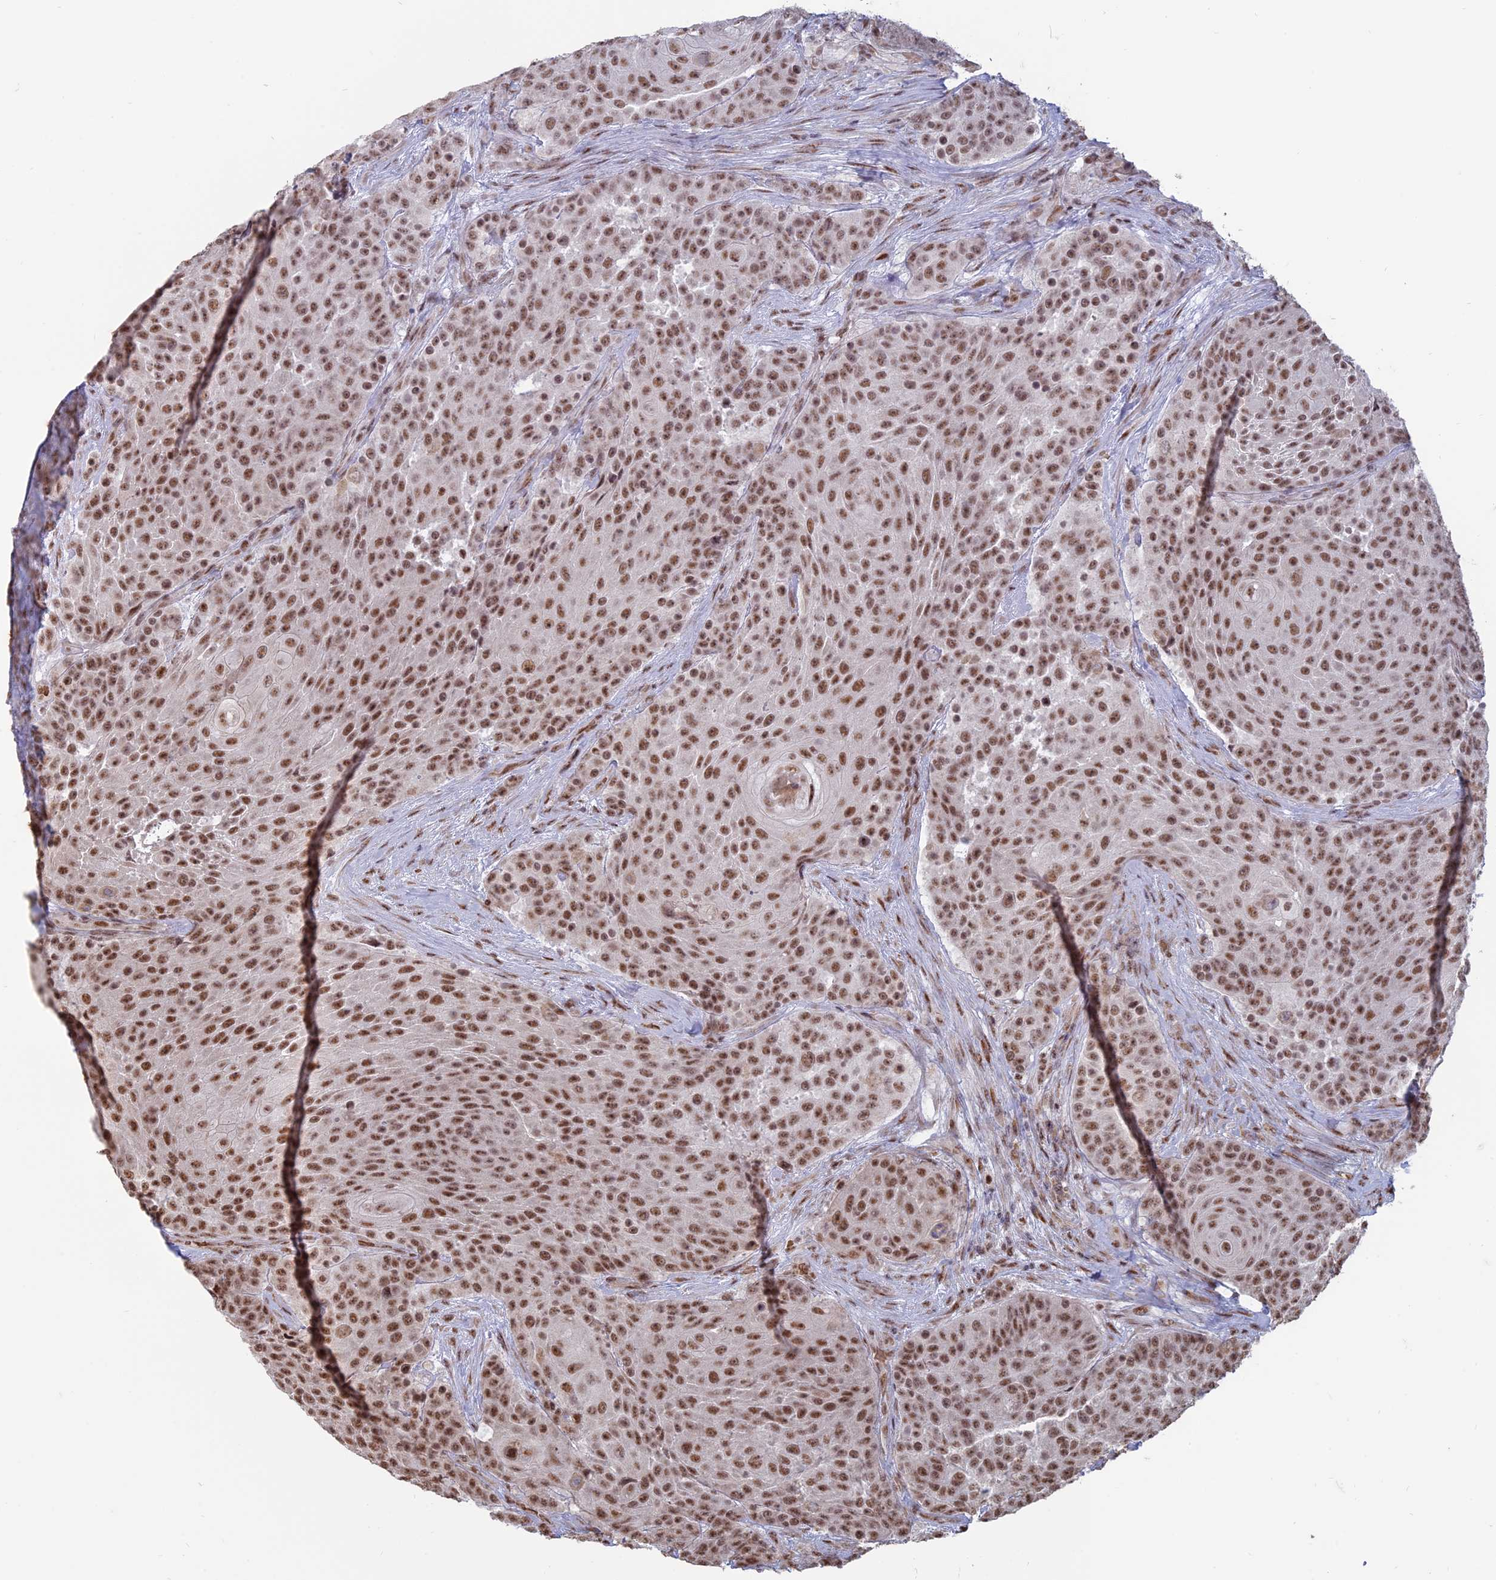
{"staining": {"intensity": "moderate", "quantity": ">75%", "location": "nuclear"}, "tissue": "urothelial cancer", "cell_type": "Tumor cells", "image_type": "cancer", "snomed": [{"axis": "morphology", "description": "Urothelial carcinoma, High grade"}, {"axis": "topography", "description": "Urinary bladder"}], "caption": "A histopathology image showing moderate nuclear expression in approximately >75% of tumor cells in urothelial carcinoma (high-grade), as visualized by brown immunohistochemical staining.", "gene": "MFAP1", "patient": {"sex": "female", "age": 63}}